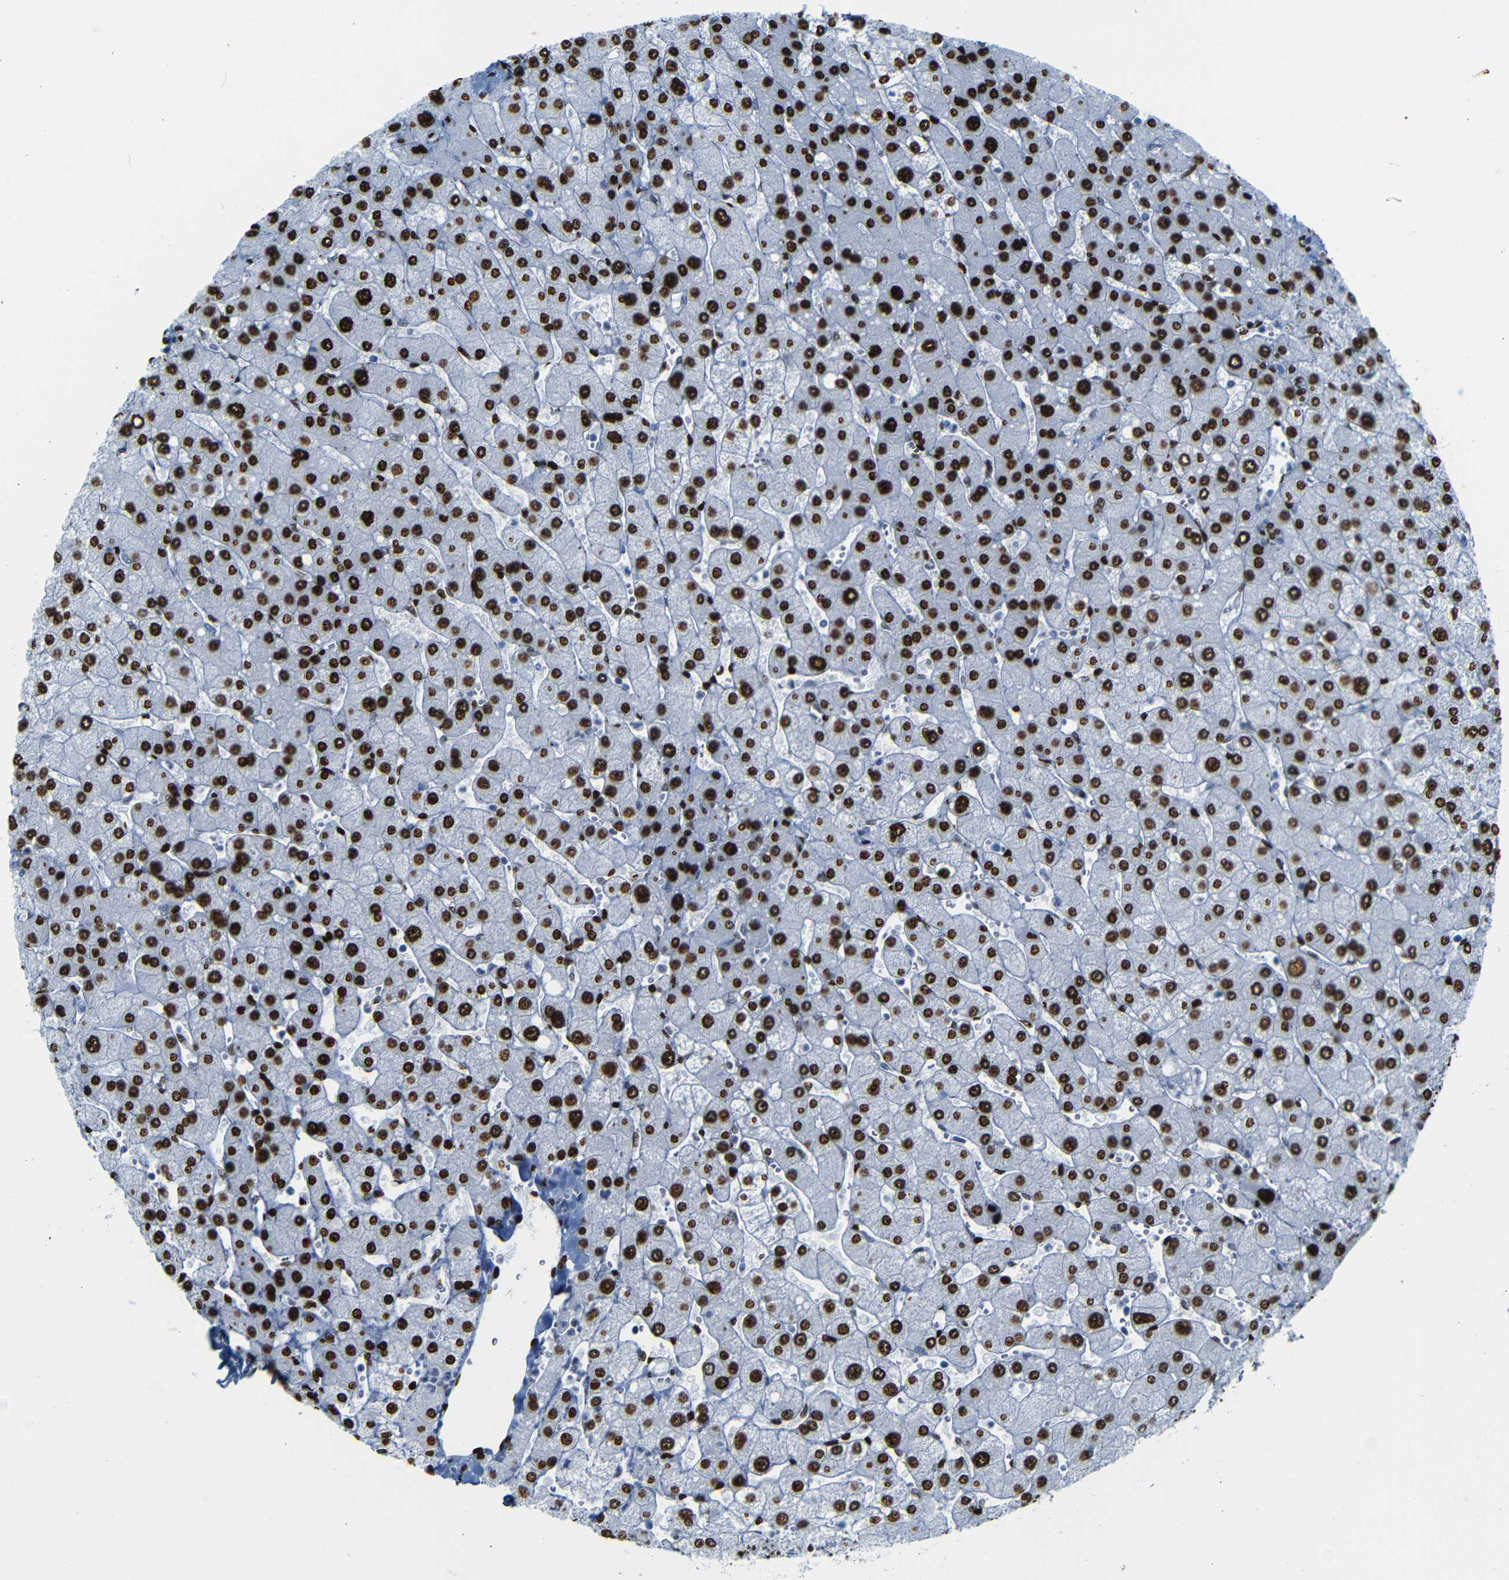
{"staining": {"intensity": "strong", "quantity": ">75%", "location": "cytoplasmic/membranous"}, "tissue": "liver", "cell_type": "Cholangiocytes", "image_type": "normal", "snomed": [{"axis": "morphology", "description": "Normal tissue, NOS"}, {"axis": "topography", "description": "Liver"}], "caption": "Immunohistochemistry (IHC) histopathology image of normal liver stained for a protein (brown), which shows high levels of strong cytoplasmic/membranous staining in approximately >75% of cholangiocytes.", "gene": "NPIPB15", "patient": {"sex": "male", "age": 55}}